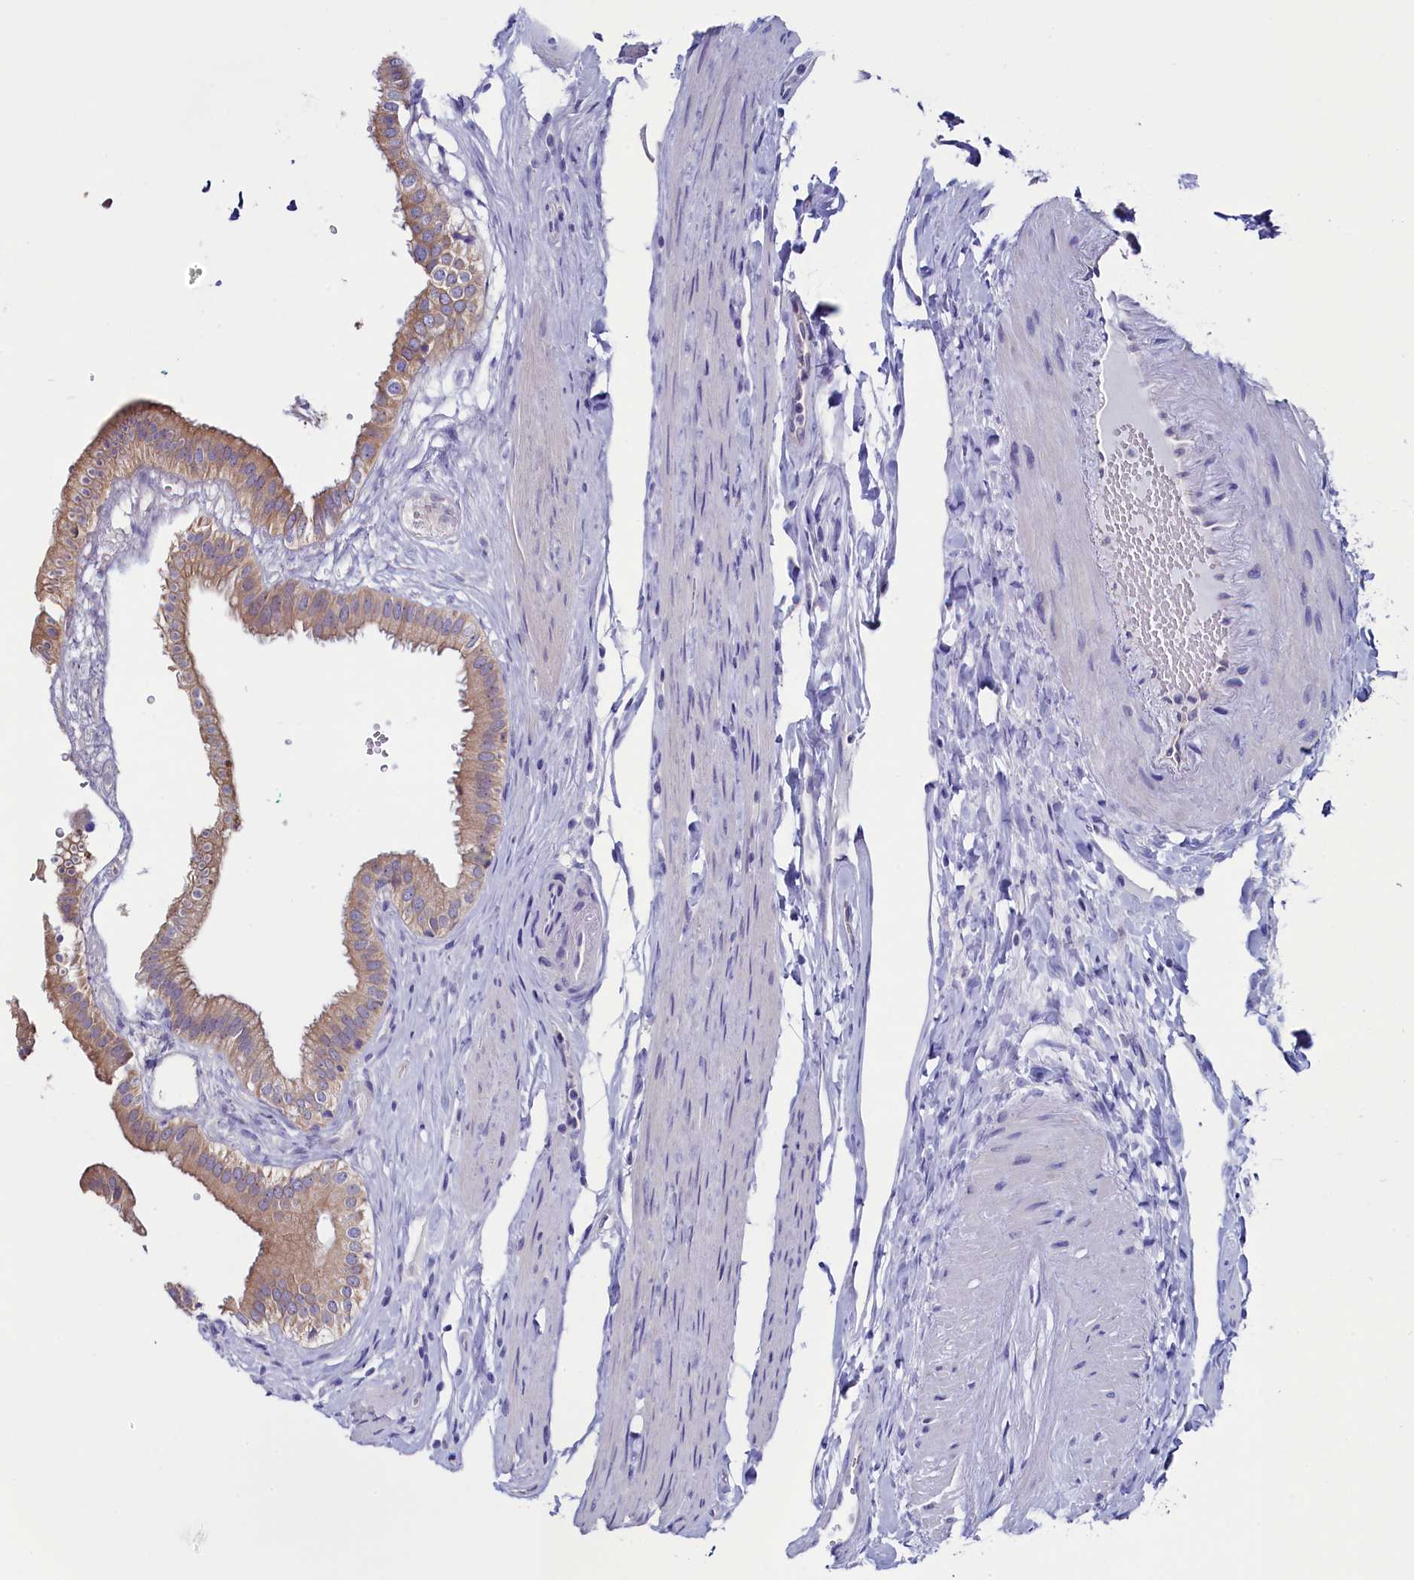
{"staining": {"intensity": "moderate", "quantity": ">75%", "location": "cytoplasmic/membranous"}, "tissue": "gallbladder", "cell_type": "Glandular cells", "image_type": "normal", "snomed": [{"axis": "morphology", "description": "Normal tissue, NOS"}, {"axis": "topography", "description": "Gallbladder"}], "caption": "Glandular cells reveal moderate cytoplasmic/membranous positivity in about >75% of cells in unremarkable gallbladder.", "gene": "CIAPIN1", "patient": {"sex": "female", "age": 61}}